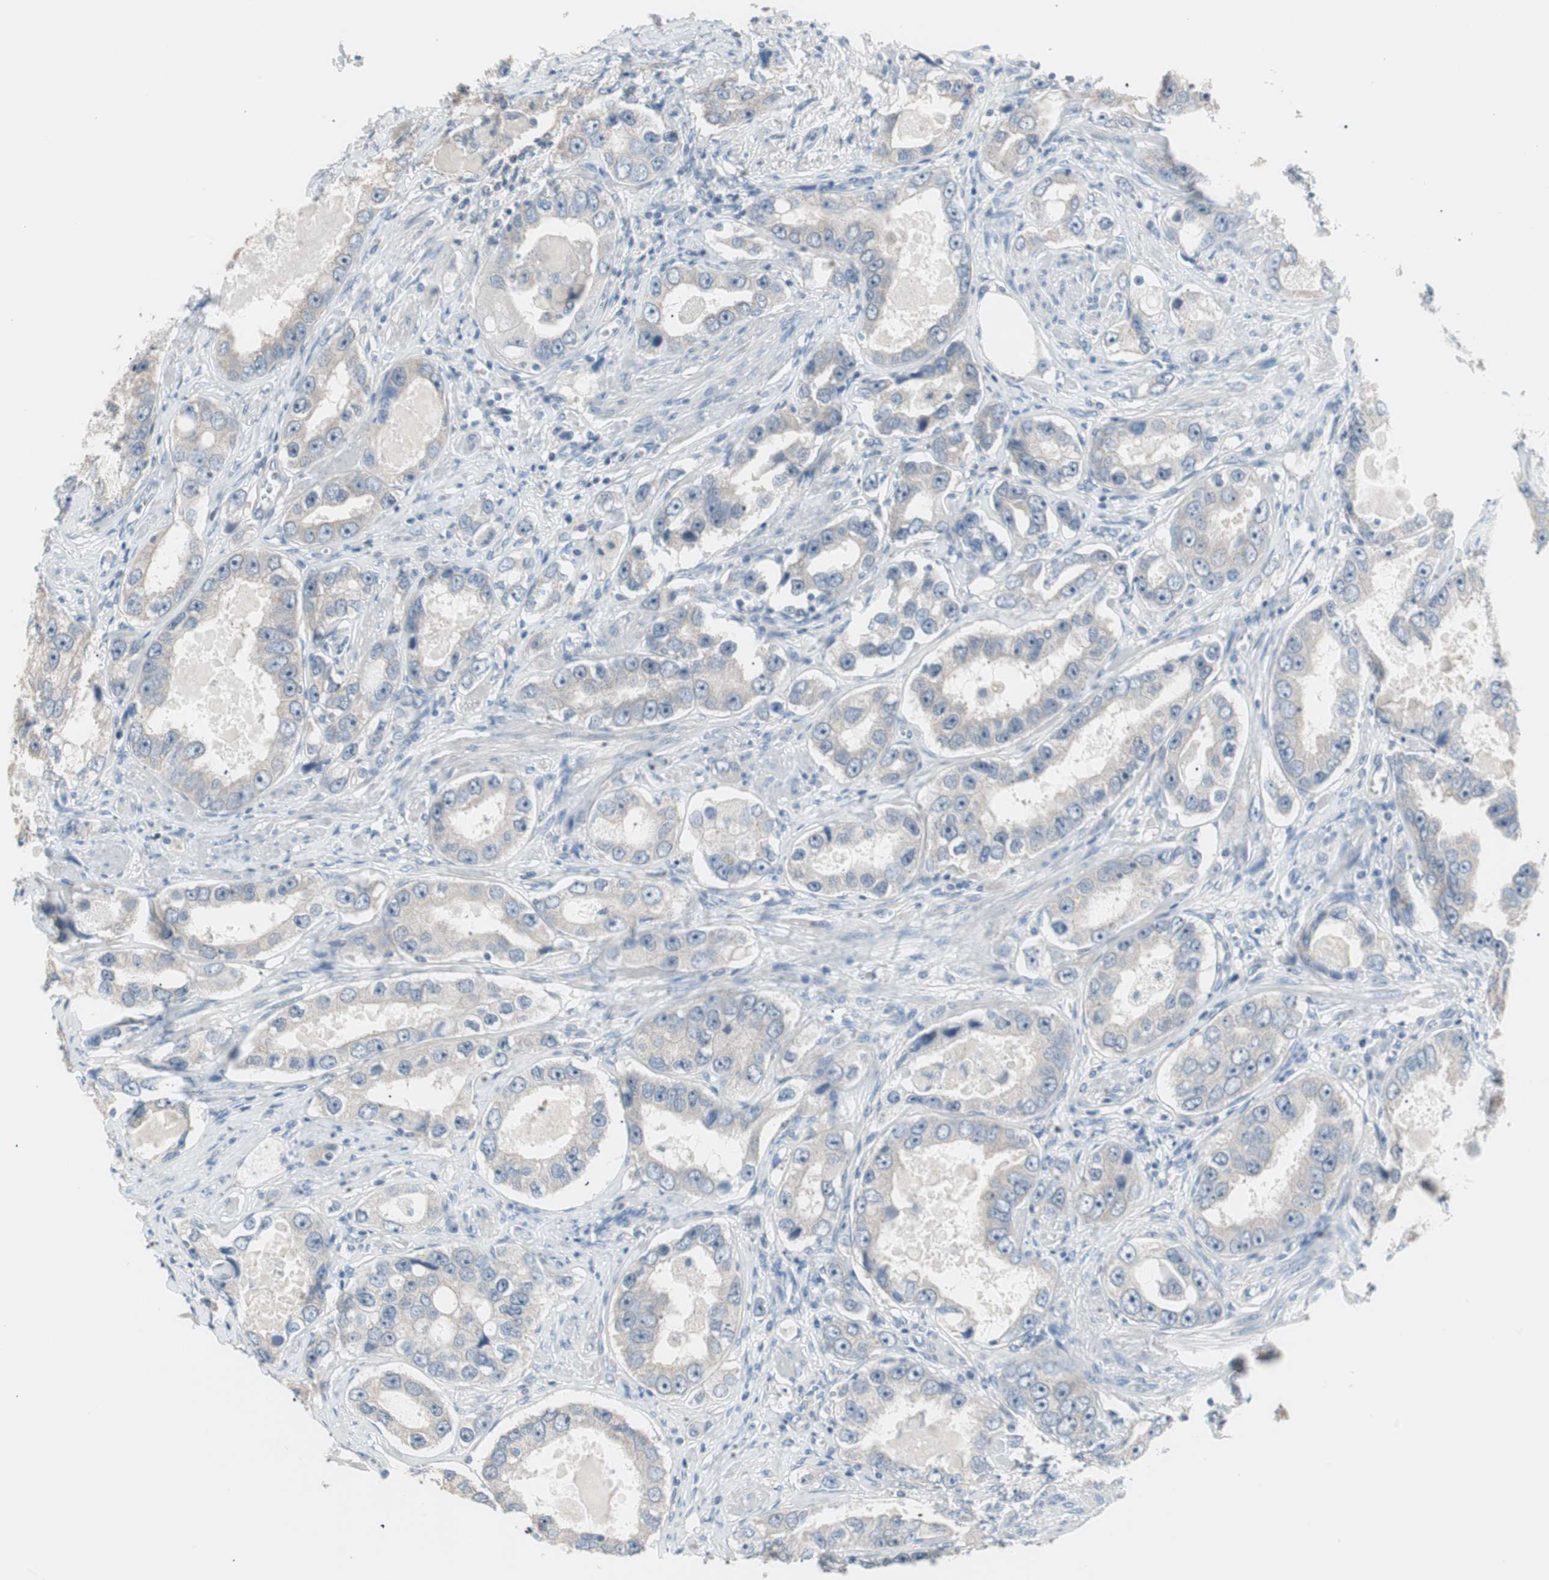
{"staining": {"intensity": "weak", "quantity": "25%-75%", "location": "cytoplasmic/membranous"}, "tissue": "prostate cancer", "cell_type": "Tumor cells", "image_type": "cancer", "snomed": [{"axis": "morphology", "description": "Adenocarcinoma, High grade"}, {"axis": "topography", "description": "Prostate"}], "caption": "High-magnification brightfield microscopy of prostate cancer stained with DAB (3,3'-diaminobenzidine) (brown) and counterstained with hematoxylin (blue). tumor cells exhibit weak cytoplasmic/membranous positivity is seen in approximately25%-75% of cells.", "gene": "VIL1", "patient": {"sex": "male", "age": 63}}